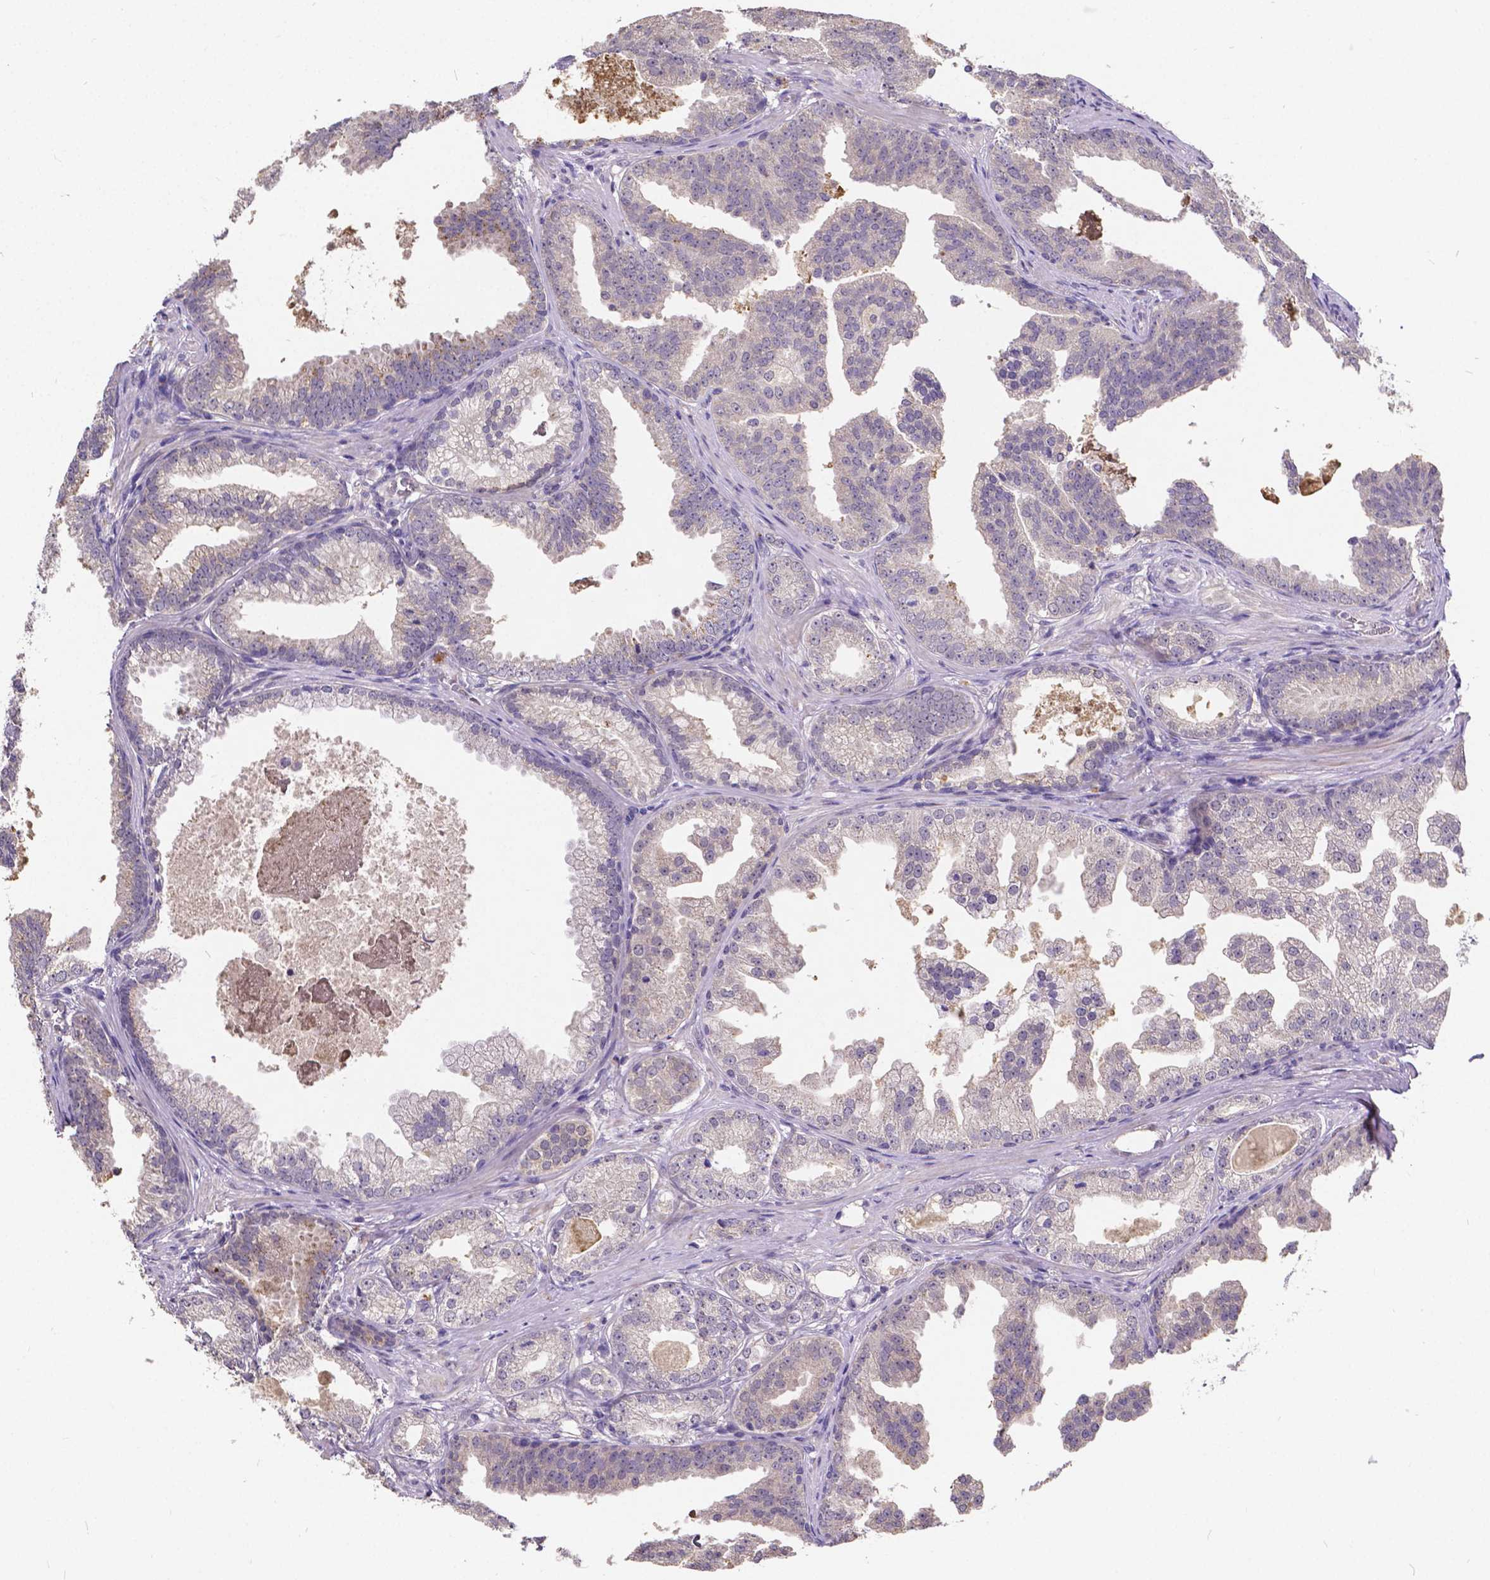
{"staining": {"intensity": "negative", "quantity": "none", "location": "none"}, "tissue": "prostate cancer", "cell_type": "Tumor cells", "image_type": "cancer", "snomed": [{"axis": "morphology", "description": "Adenocarcinoma, Low grade"}, {"axis": "topography", "description": "Prostate"}], "caption": "There is no significant staining in tumor cells of prostate low-grade adenocarcinoma.", "gene": "CTNNA2", "patient": {"sex": "male", "age": 65}}